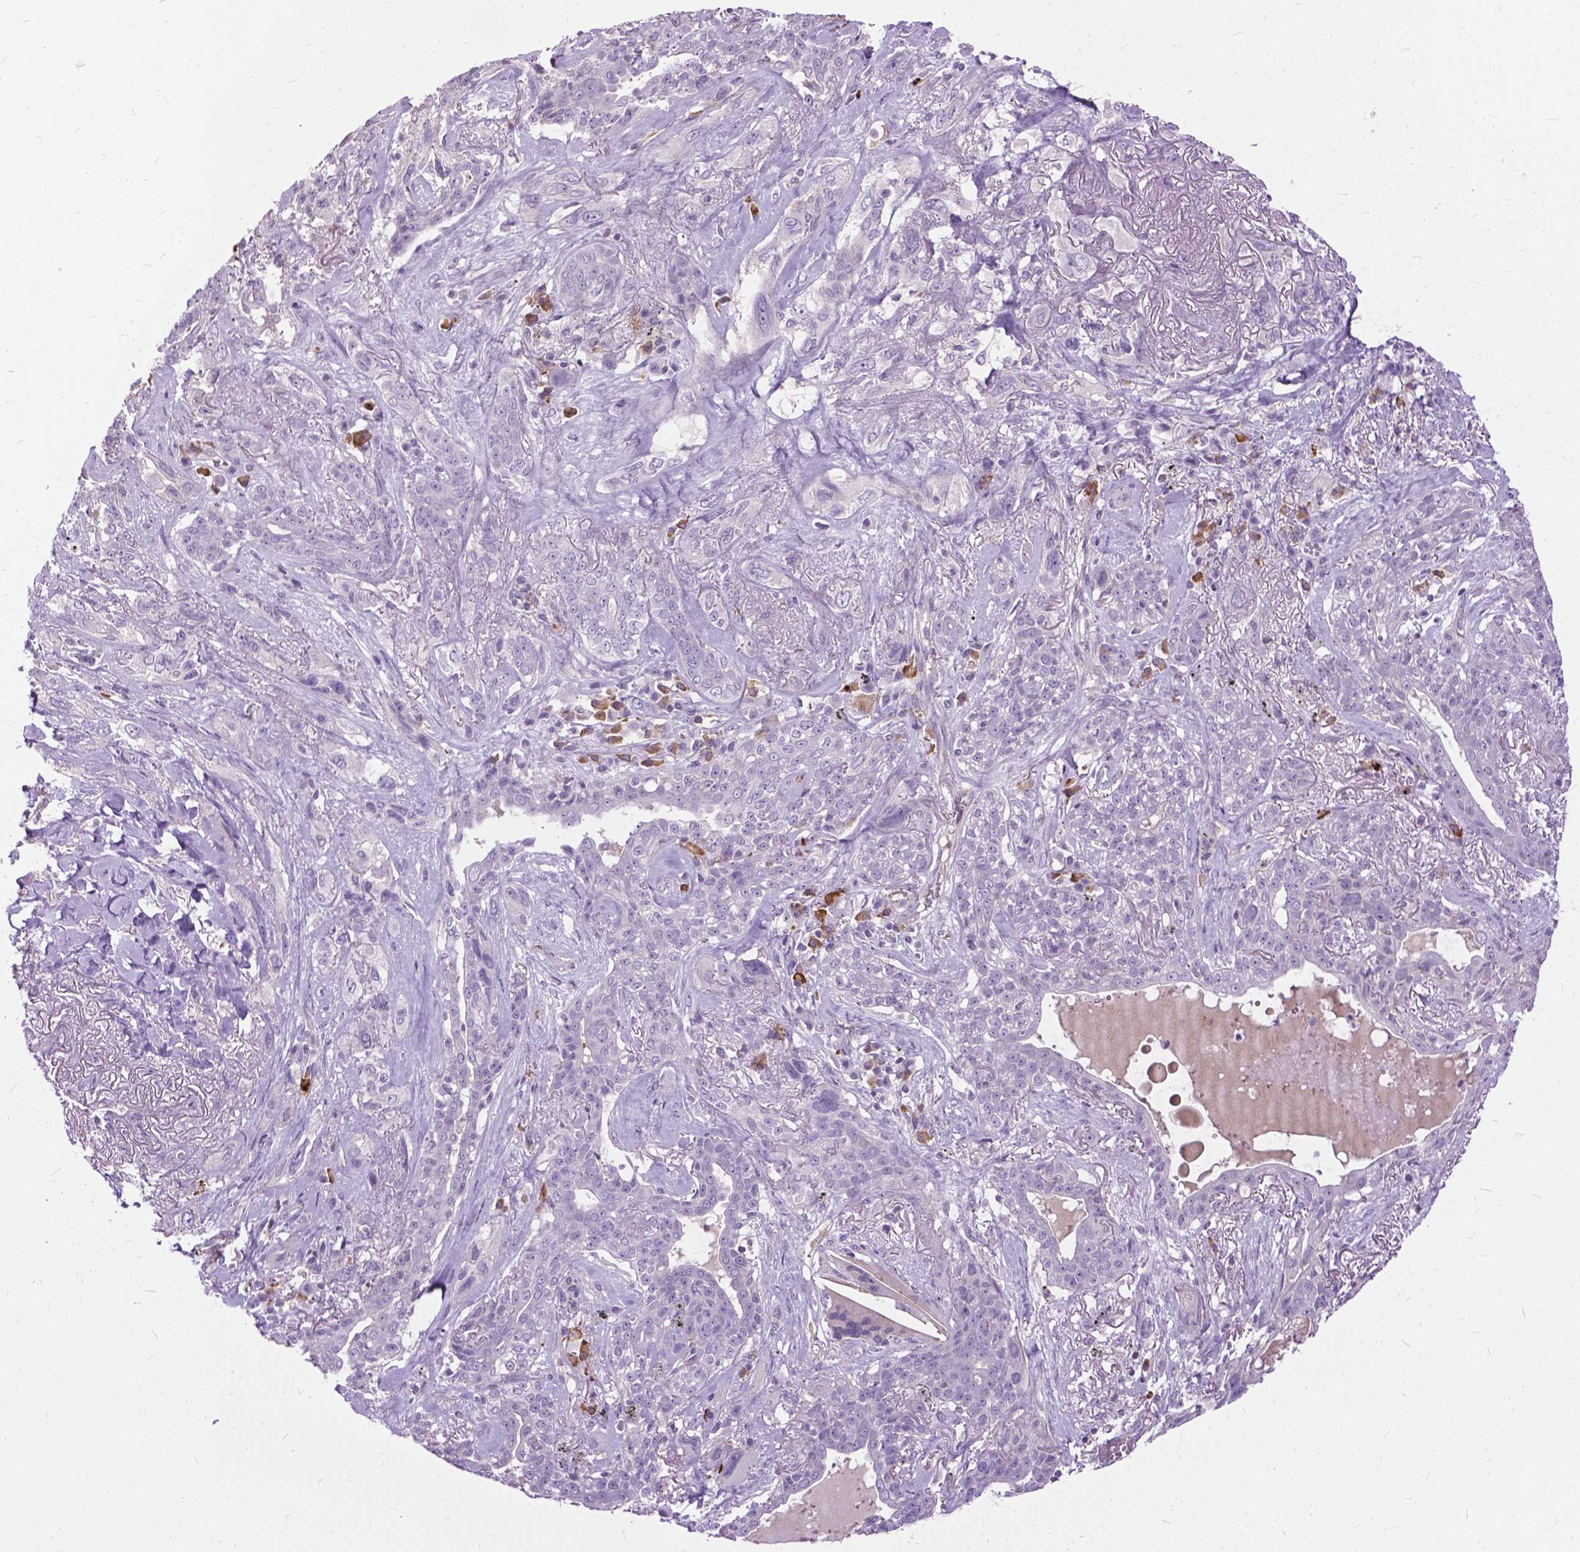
{"staining": {"intensity": "negative", "quantity": "none", "location": "none"}, "tissue": "lung cancer", "cell_type": "Tumor cells", "image_type": "cancer", "snomed": [{"axis": "morphology", "description": "Squamous cell carcinoma, NOS"}, {"axis": "topography", "description": "Lung"}], "caption": "A high-resolution histopathology image shows immunohistochemistry (IHC) staining of lung cancer (squamous cell carcinoma), which exhibits no significant expression in tumor cells.", "gene": "JAK3", "patient": {"sex": "female", "age": 70}}